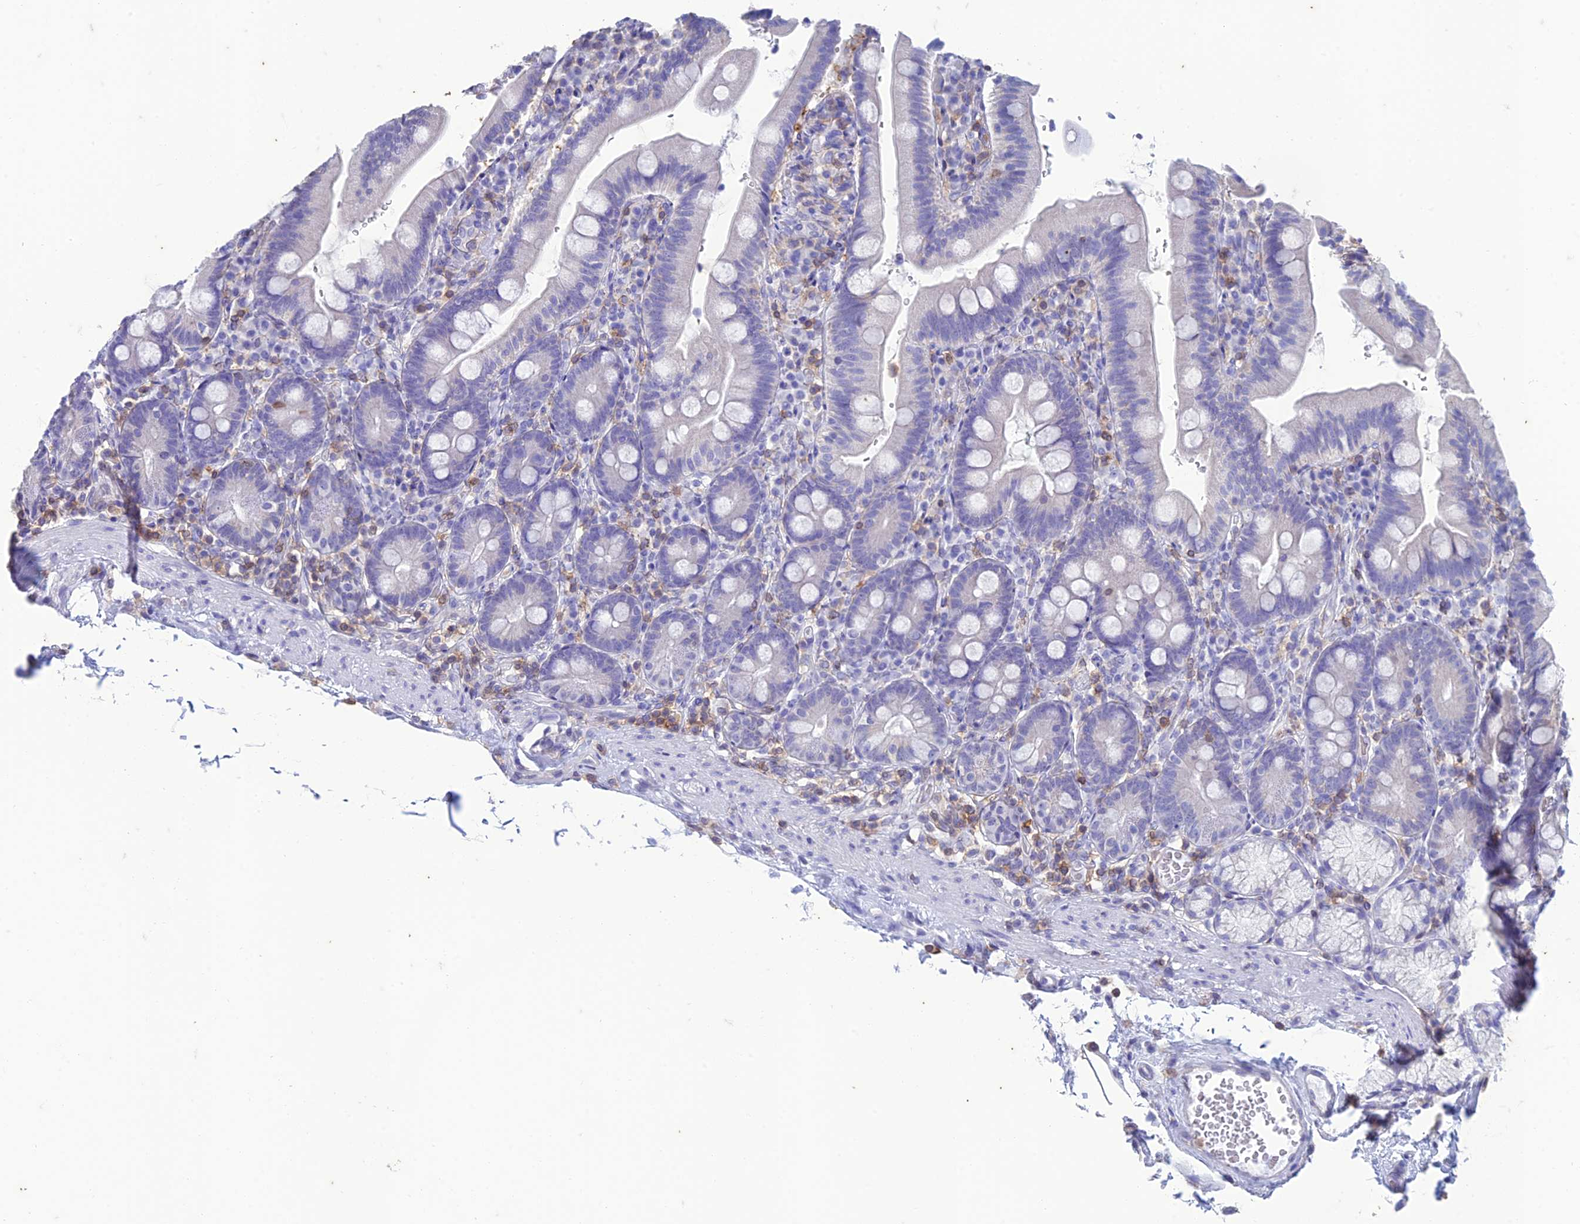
{"staining": {"intensity": "negative", "quantity": "none", "location": "none"}, "tissue": "duodenum", "cell_type": "Glandular cells", "image_type": "normal", "snomed": [{"axis": "morphology", "description": "Normal tissue, NOS"}, {"axis": "topography", "description": "Duodenum"}], "caption": "Image shows no protein positivity in glandular cells of benign duodenum. (Brightfield microscopy of DAB immunohistochemistry at high magnification).", "gene": "FGF7", "patient": {"sex": "female", "age": 67}}